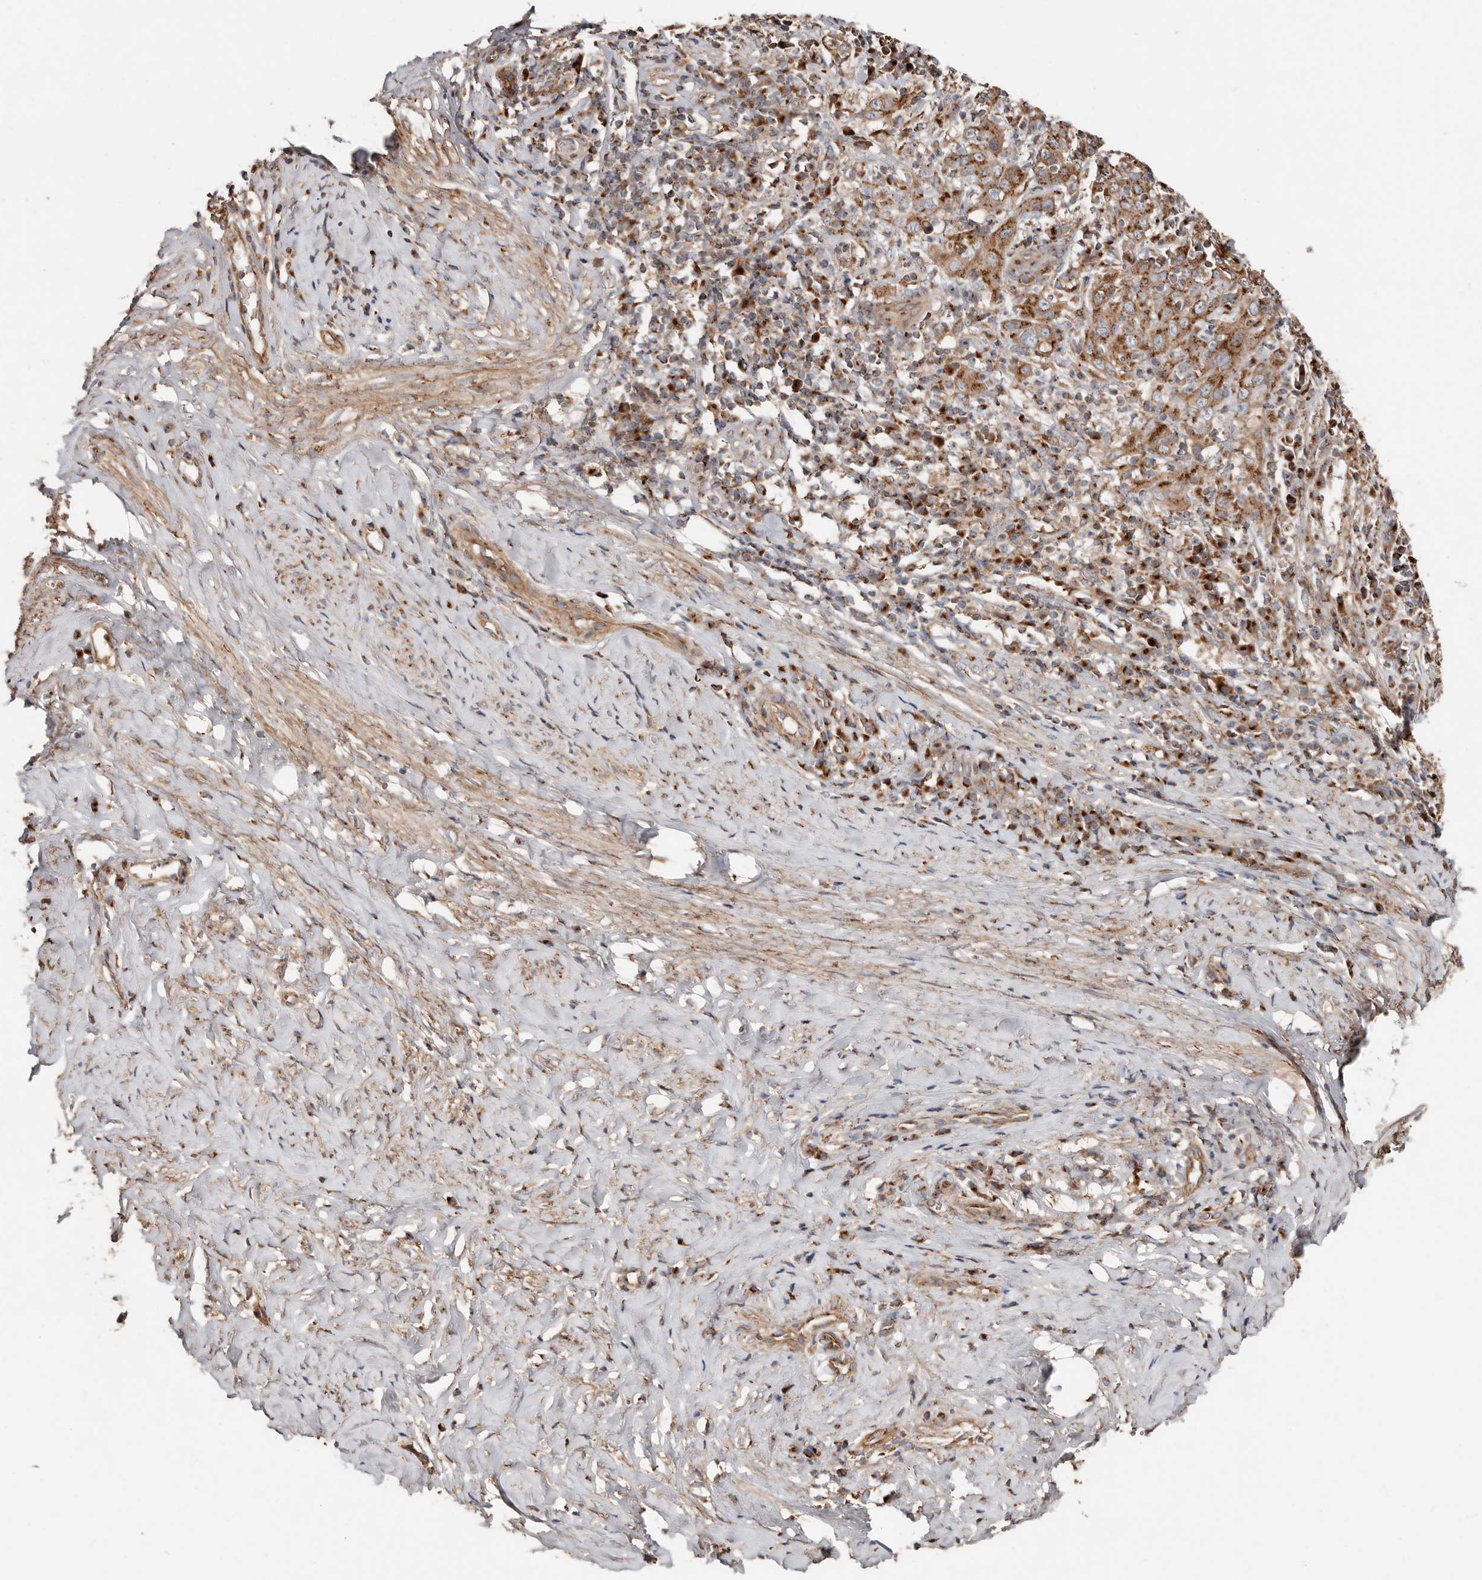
{"staining": {"intensity": "moderate", "quantity": ">75%", "location": "cytoplasmic/membranous"}, "tissue": "cervical cancer", "cell_type": "Tumor cells", "image_type": "cancer", "snomed": [{"axis": "morphology", "description": "Squamous cell carcinoma, NOS"}, {"axis": "topography", "description": "Cervix"}], "caption": "A histopathology image of human squamous cell carcinoma (cervical) stained for a protein displays moderate cytoplasmic/membranous brown staining in tumor cells.", "gene": "COG1", "patient": {"sex": "female", "age": 46}}